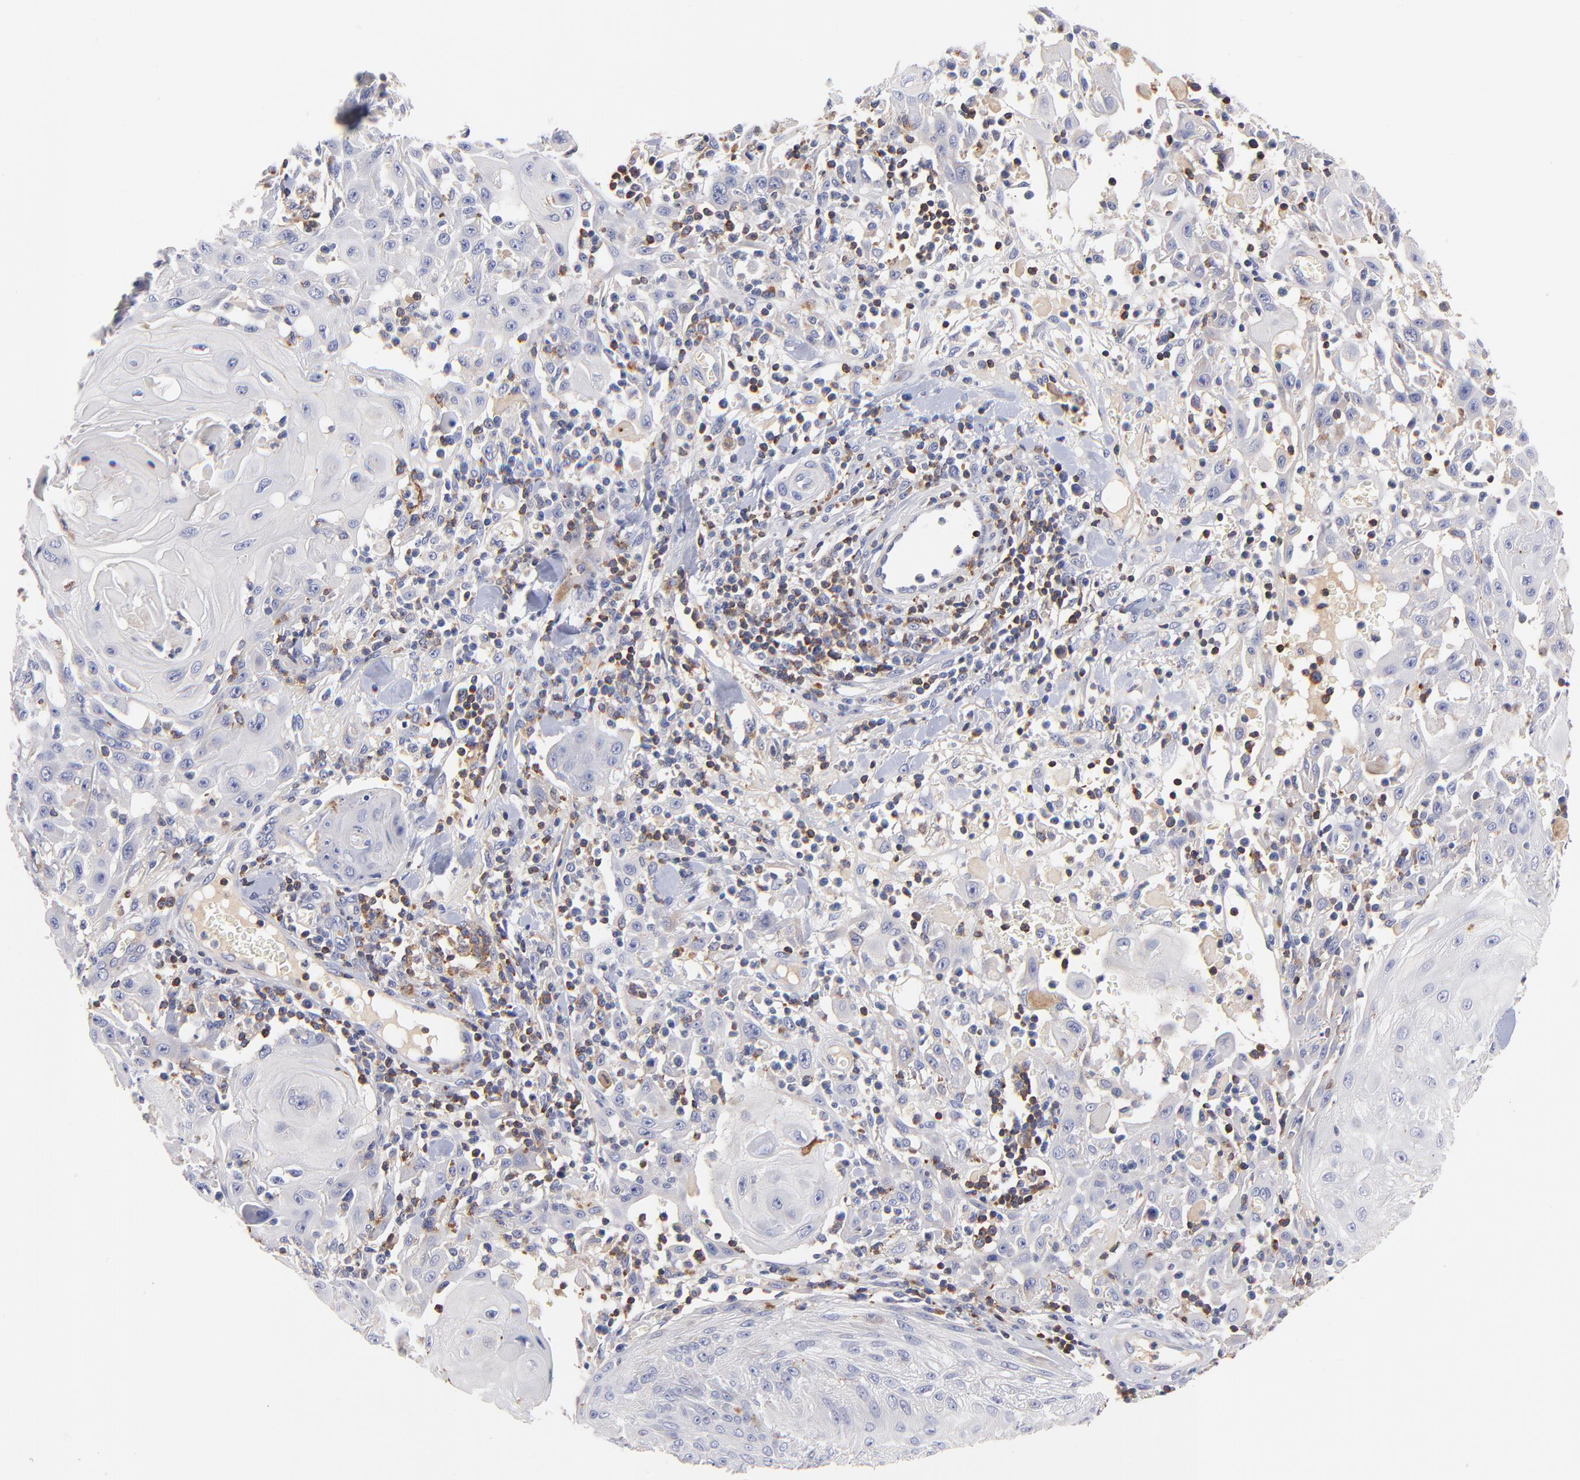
{"staining": {"intensity": "weak", "quantity": "<25%", "location": "cytoplasmic/membranous"}, "tissue": "skin cancer", "cell_type": "Tumor cells", "image_type": "cancer", "snomed": [{"axis": "morphology", "description": "Squamous cell carcinoma, NOS"}, {"axis": "topography", "description": "Skin"}], "caption": "Immunohistochemistry (IHC) photomicrograph of neoplastic tissue: squamous cell carcinoma (skin) stained with DAB demonstrates no significant protein positivity in tumor cells.", "gene": "KREMEN2", "patient": {"sex": "male", "age": 24}}